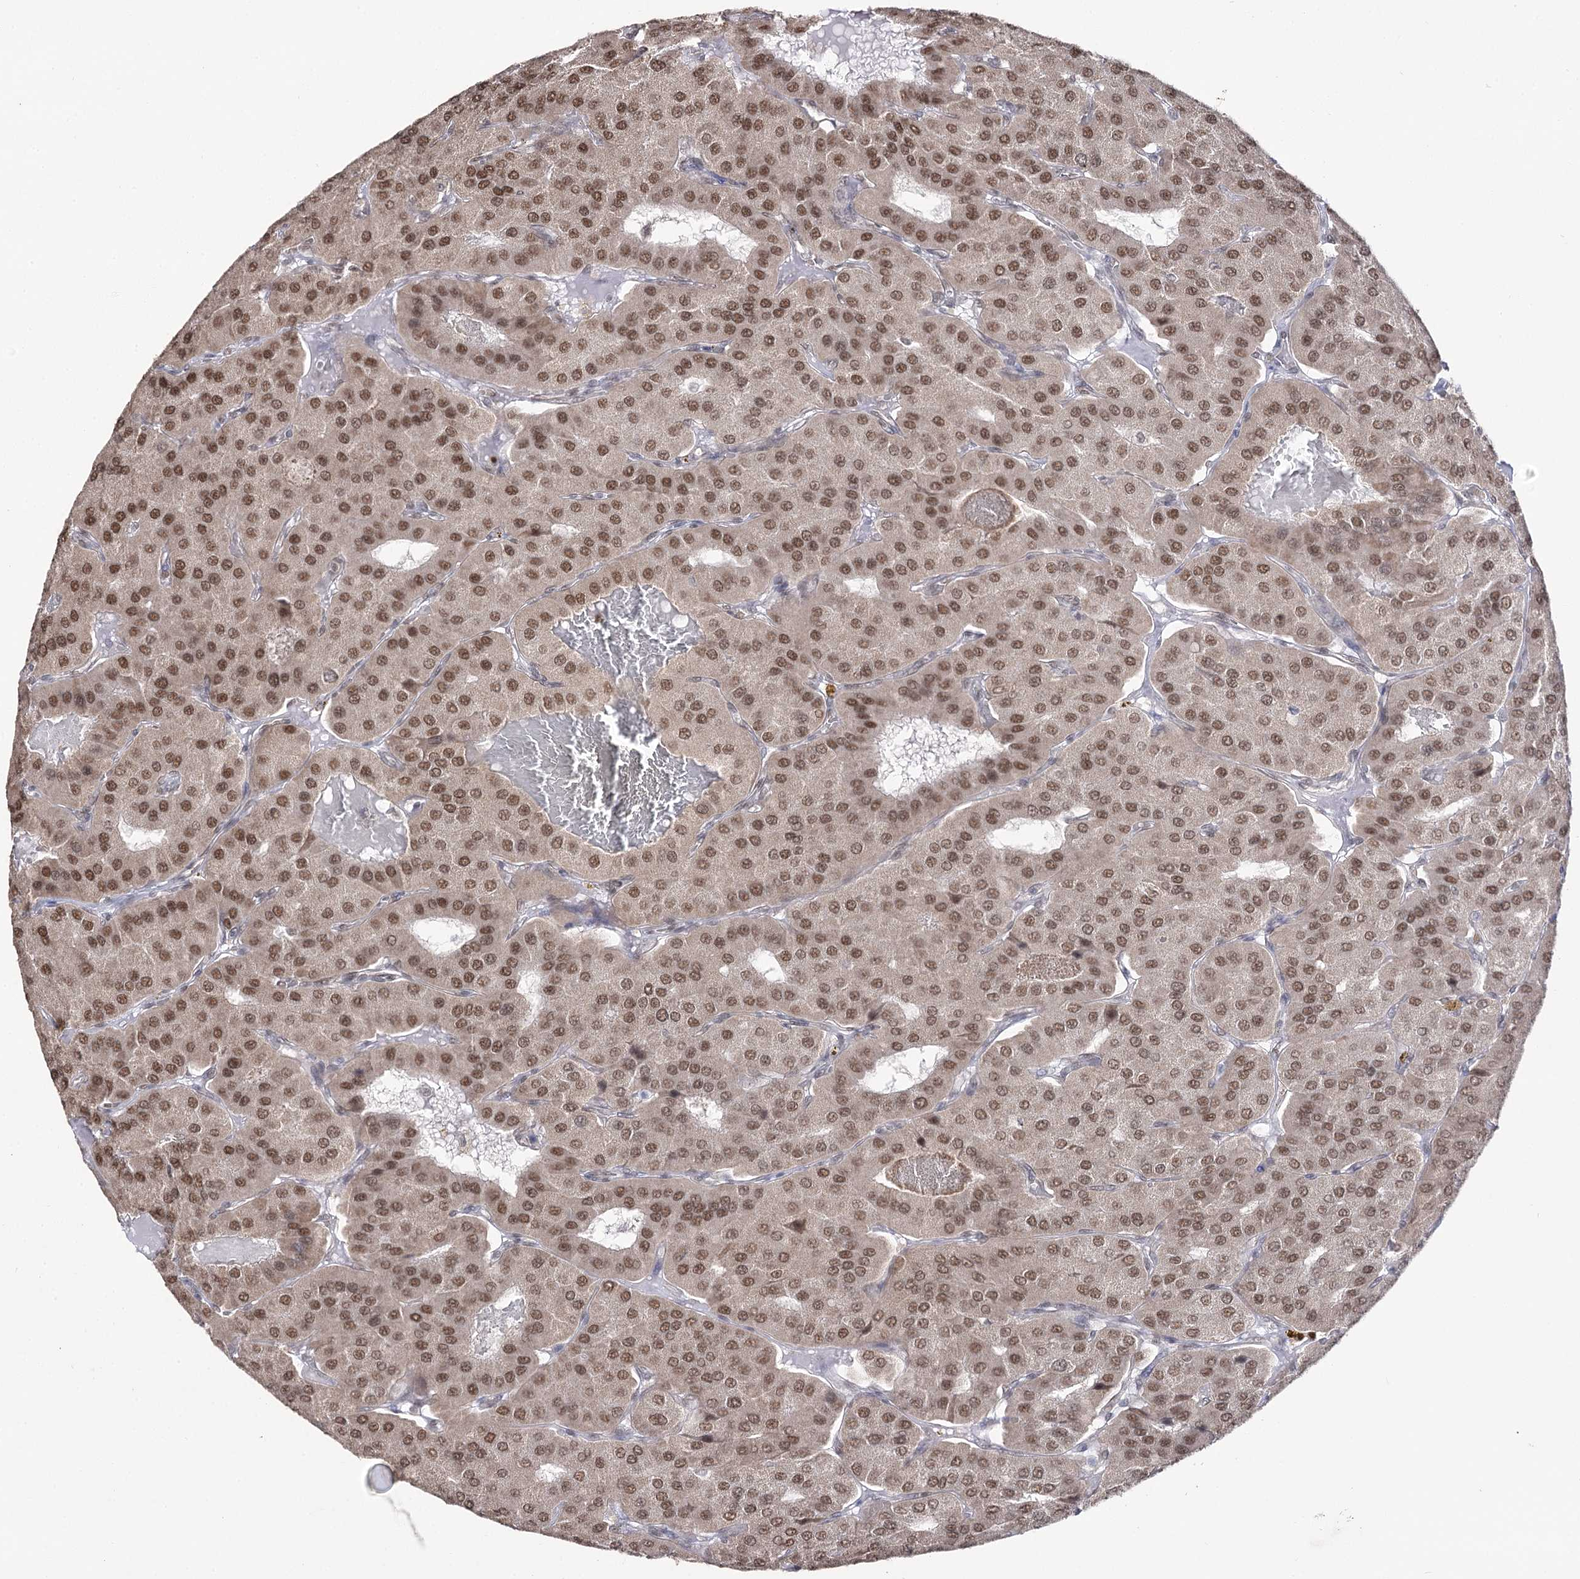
{"staining": {"intensity": "moderate", "quantity": ">75%", "location": "nuclear"}, "tissue": "parathyroid gland", "cell_type": "Glandular cells", "image_type": "normal", "snomed": [{"axis": "morphology", "description": "Normal tissue, NOS"}, {"axis": "morphology", "description": "Adenoma, NOS"}, {"axis": "topography", "description": "Parathyroid gland"}], "caption": "About >75% of glandular cells in normal human parathyroid gland show moderate nuclear protein expression as visualized by brown immunohistochemical staining.", "gene": "VGLL4", "patient": {"sex": "female", "age": 86}}